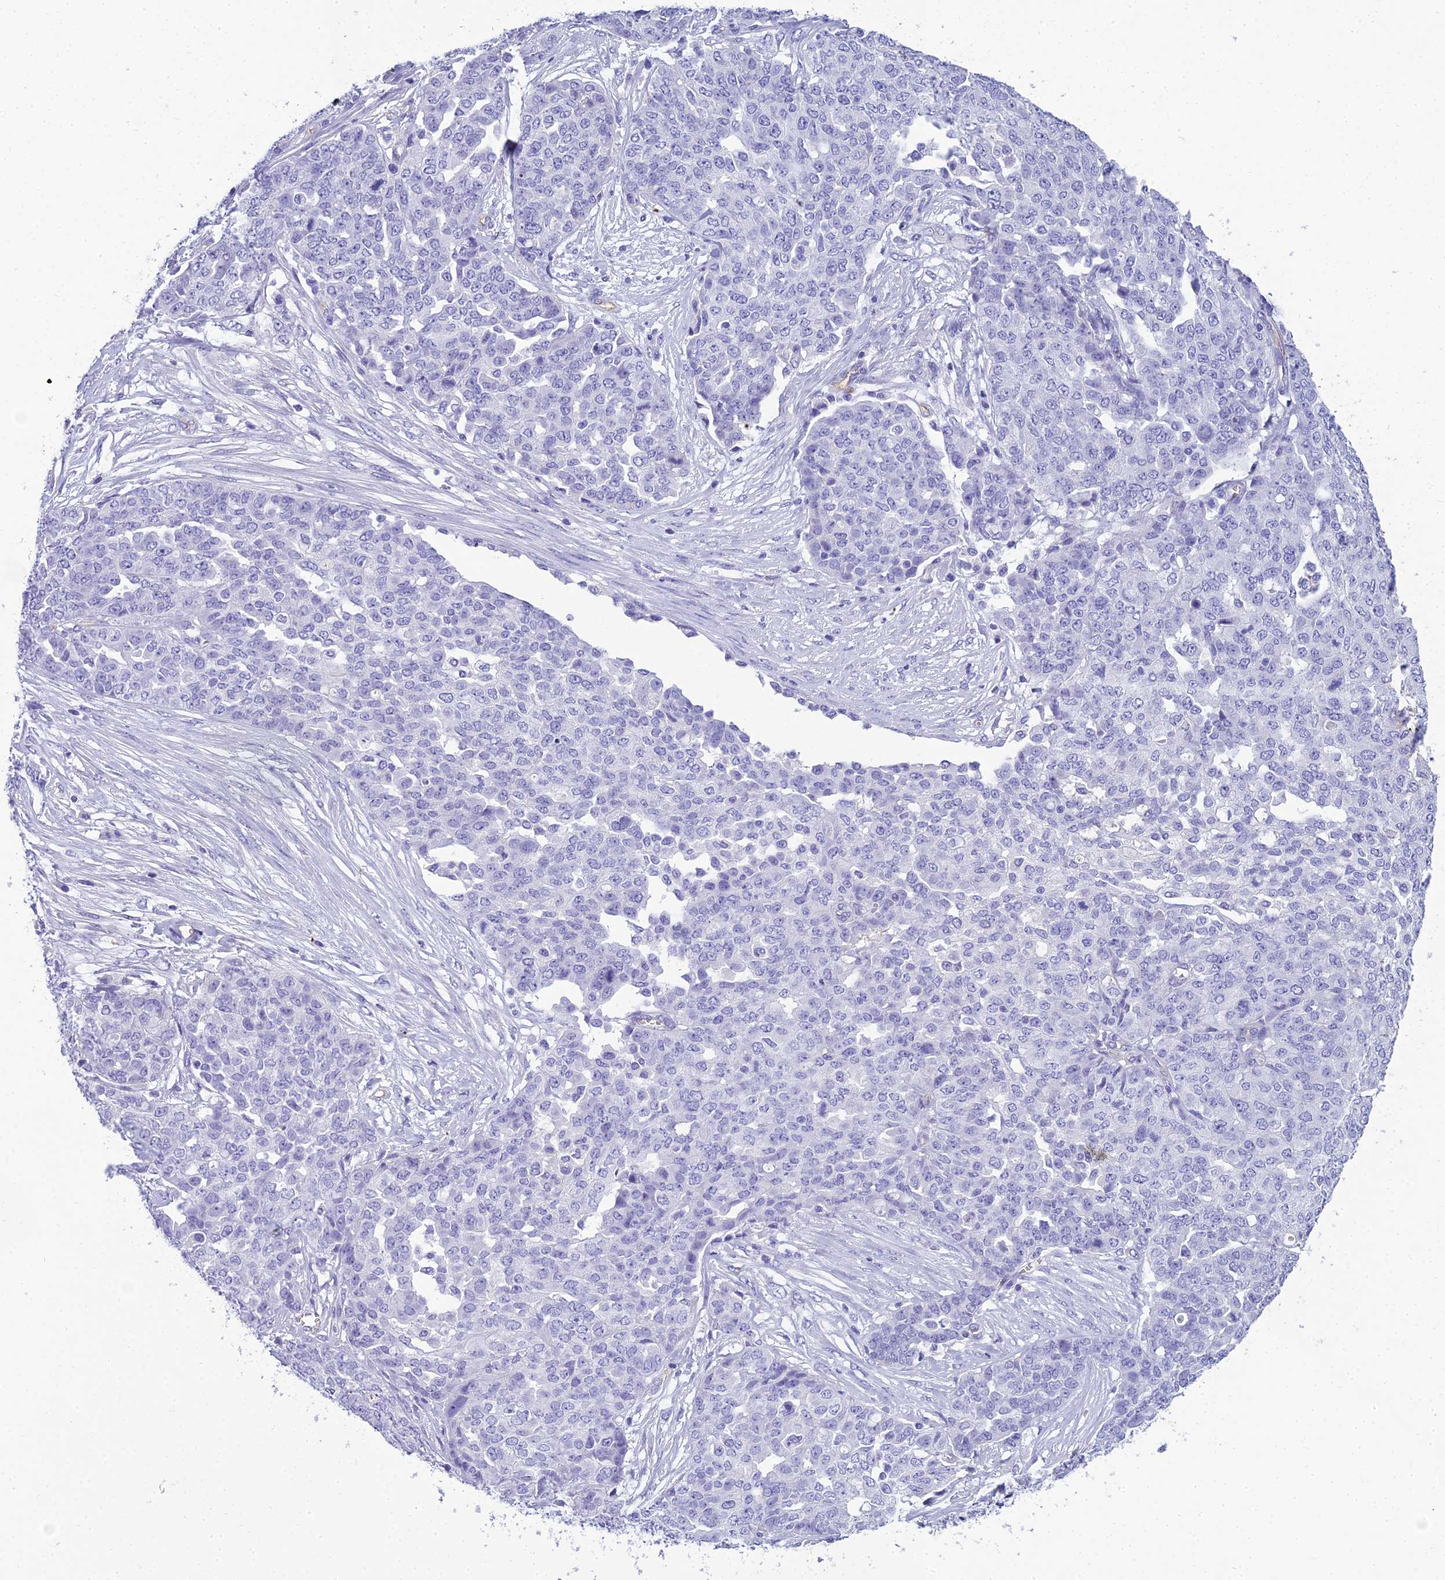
{"staining": {"intensity": "negative", "quantity": "none", "location": "none"}, "tissue": "ovarian cancer", "cell_type": "Tumor cells", "image_type": "cancer", "snomed": [{"axis": "morphology", "description": "Cystadenocarcinoma, serous, NOS"}, {"axis": "topography", "description": "Soft tissue"}, {"axis": "topography", "description": "Ovary"}], "caption": "Immunohistochemical staining of ovarian serous cystadenocarcinoma exhibits no significant expression in tumor cells.", "gene": "NINJ1", "patient": {"sex": "female", "age": 57}}